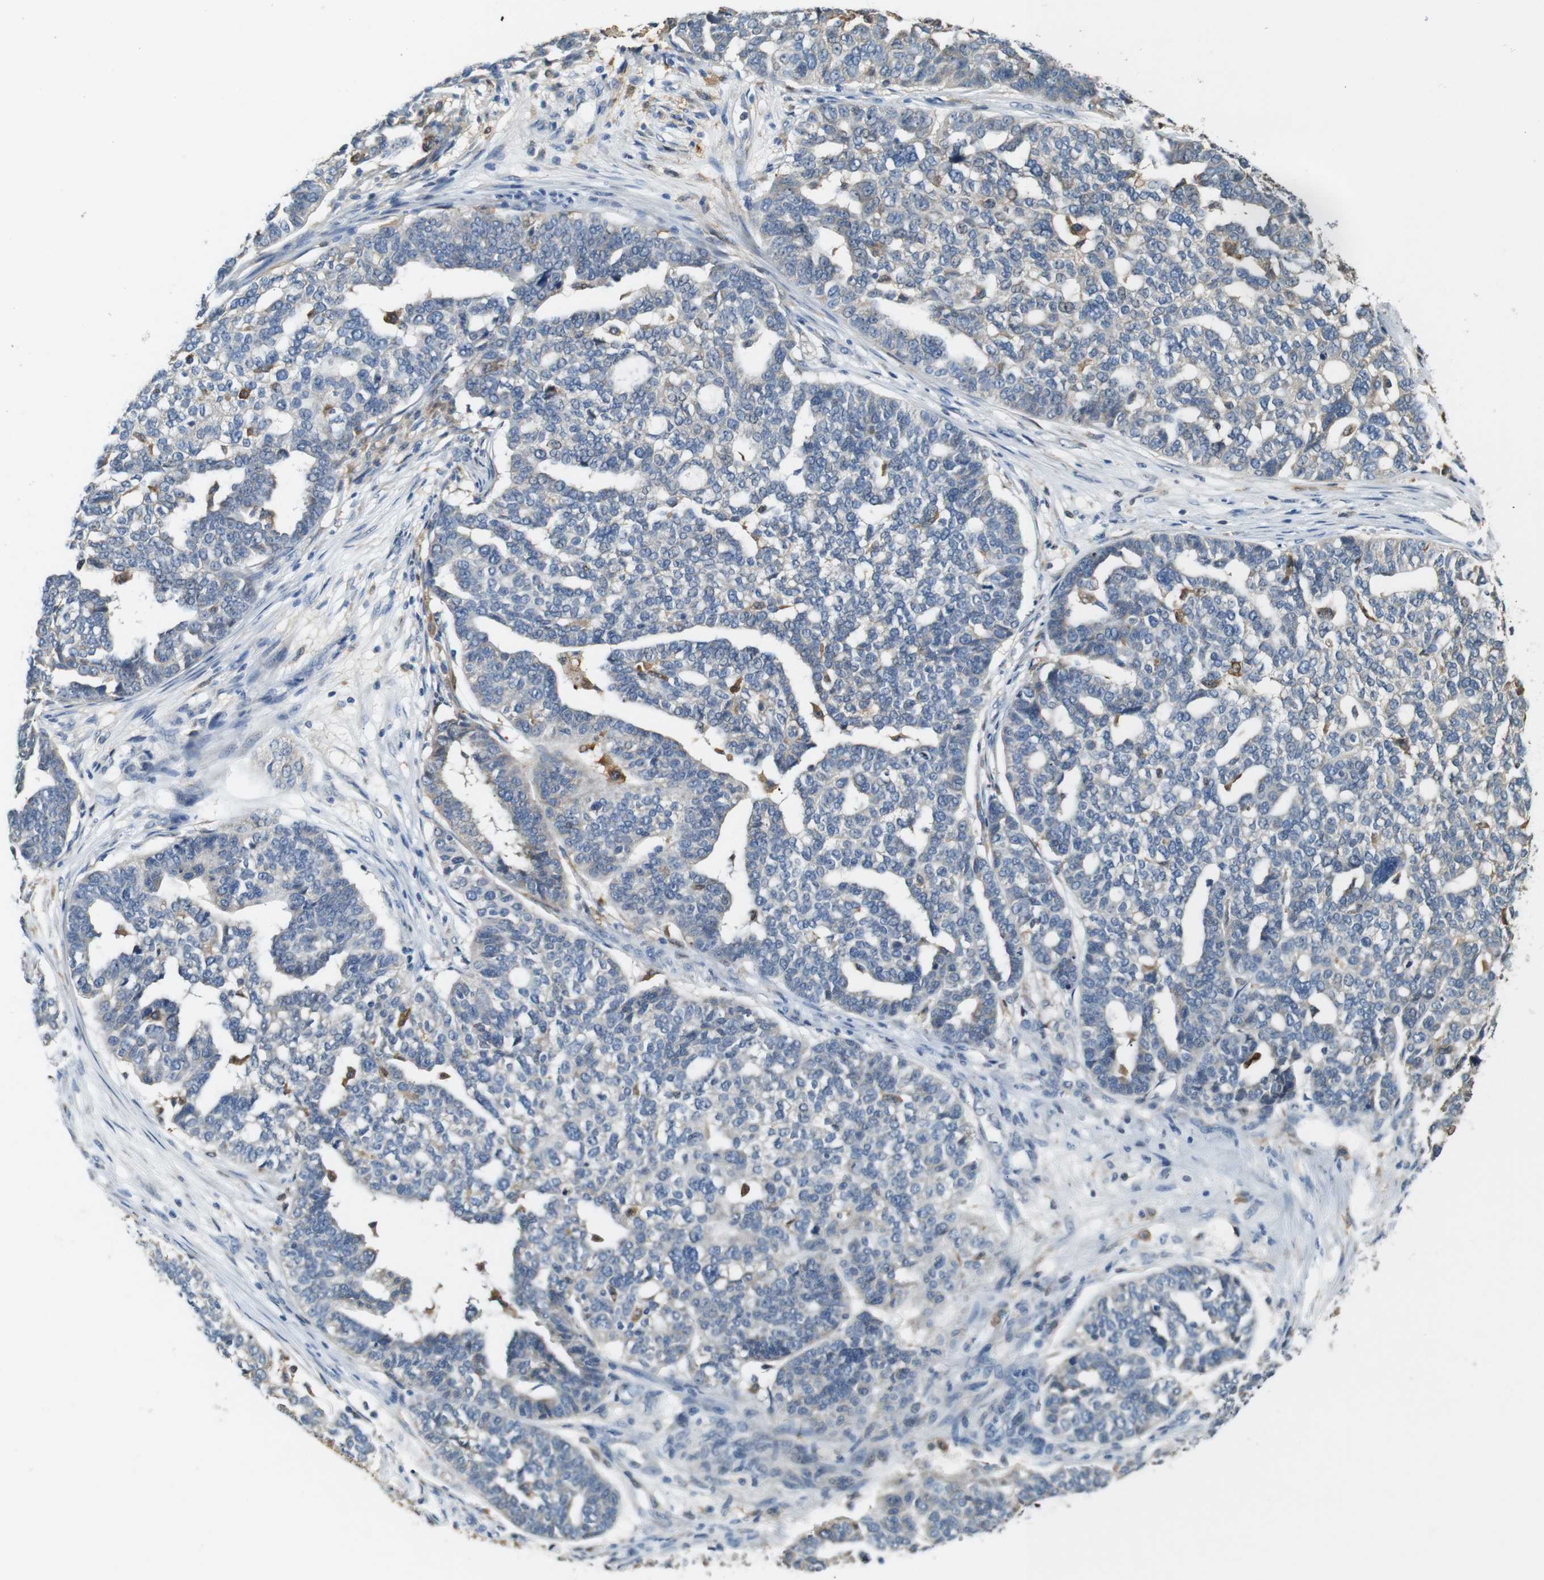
{"staining": {"intensity": "moderate", "quantity": "<25%", "location": "cytoplasmic/membranous"}, "tissue": "ovarian cancer", "cell_type": "Tumor cells", "image_type": "cancer", "snomed": [{"axis": "morphology", "description": "Cystadenocarcinoma, serous, NOS"}, {"axis": "topography", "description": "Ovary"}], "caption": "Approximately <25% of tumor cells in ovarian serous cystadenocarcinoma show moderate cytoplasmic/membranous protein staining as visualized by brown immunohistochemical staining.", "gene": "NEBL", "patient": {"sex": "female", "age": 59}}